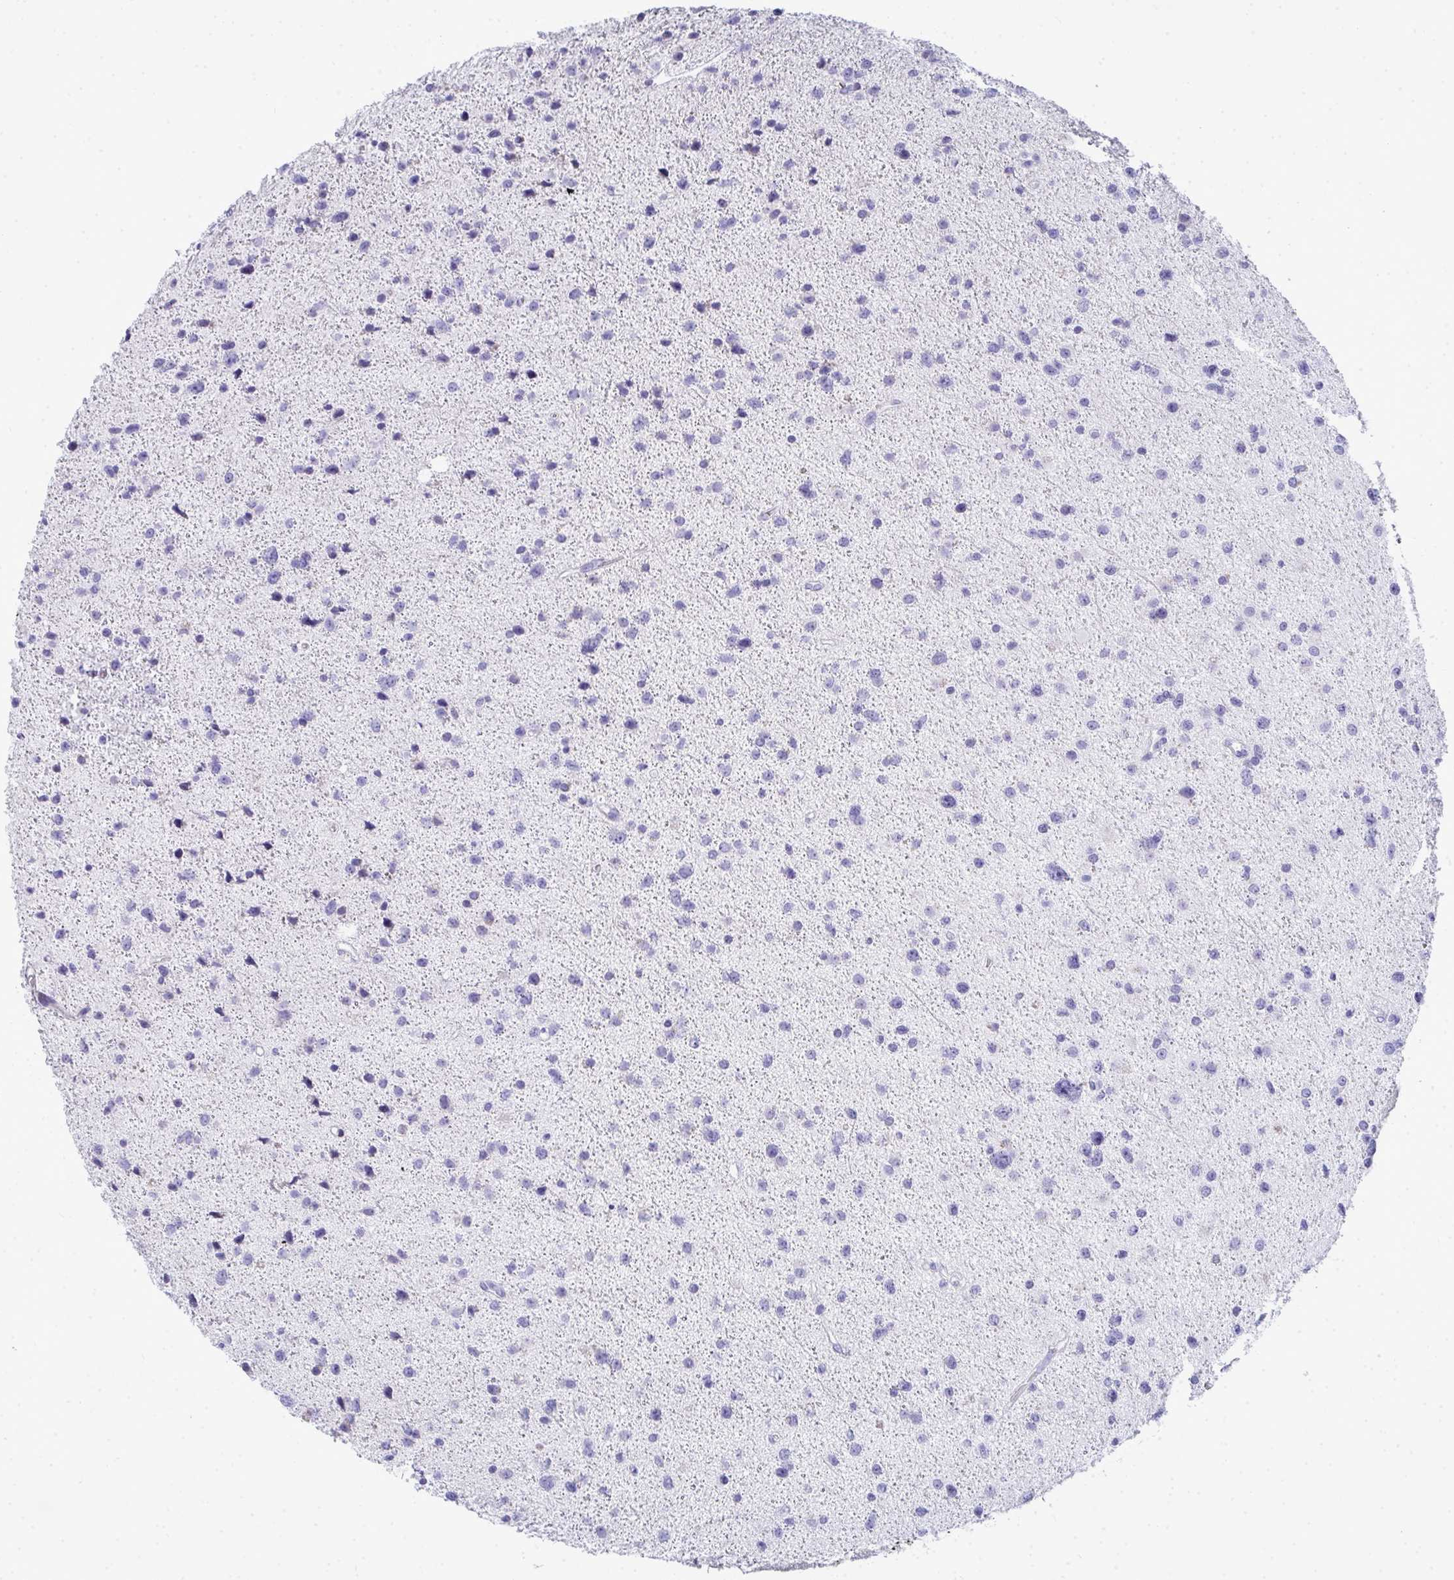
{"staining": {"intensity": "negative", "quantity": "none", "location": "none"}, "tissue": "glioma", "cell_type": "Tumor cells", "image_type": "cancer", "snomed": [{"axis": "morphology", "description": "Glioma, malignant, Low grade"}, {"axis": "topography", "description": "Brain"}], "caption": "Immunohistochemical staining of human glioma reveals no significant positivity in tumor cells. (Stains: DAB immunohistochemistry (IHC) with hematoxylin counter stain, Microscopy: brightfield microscopy at high magnification).", "gene": "ZNF182", "patient": {"sex": "female", "age": 55}}